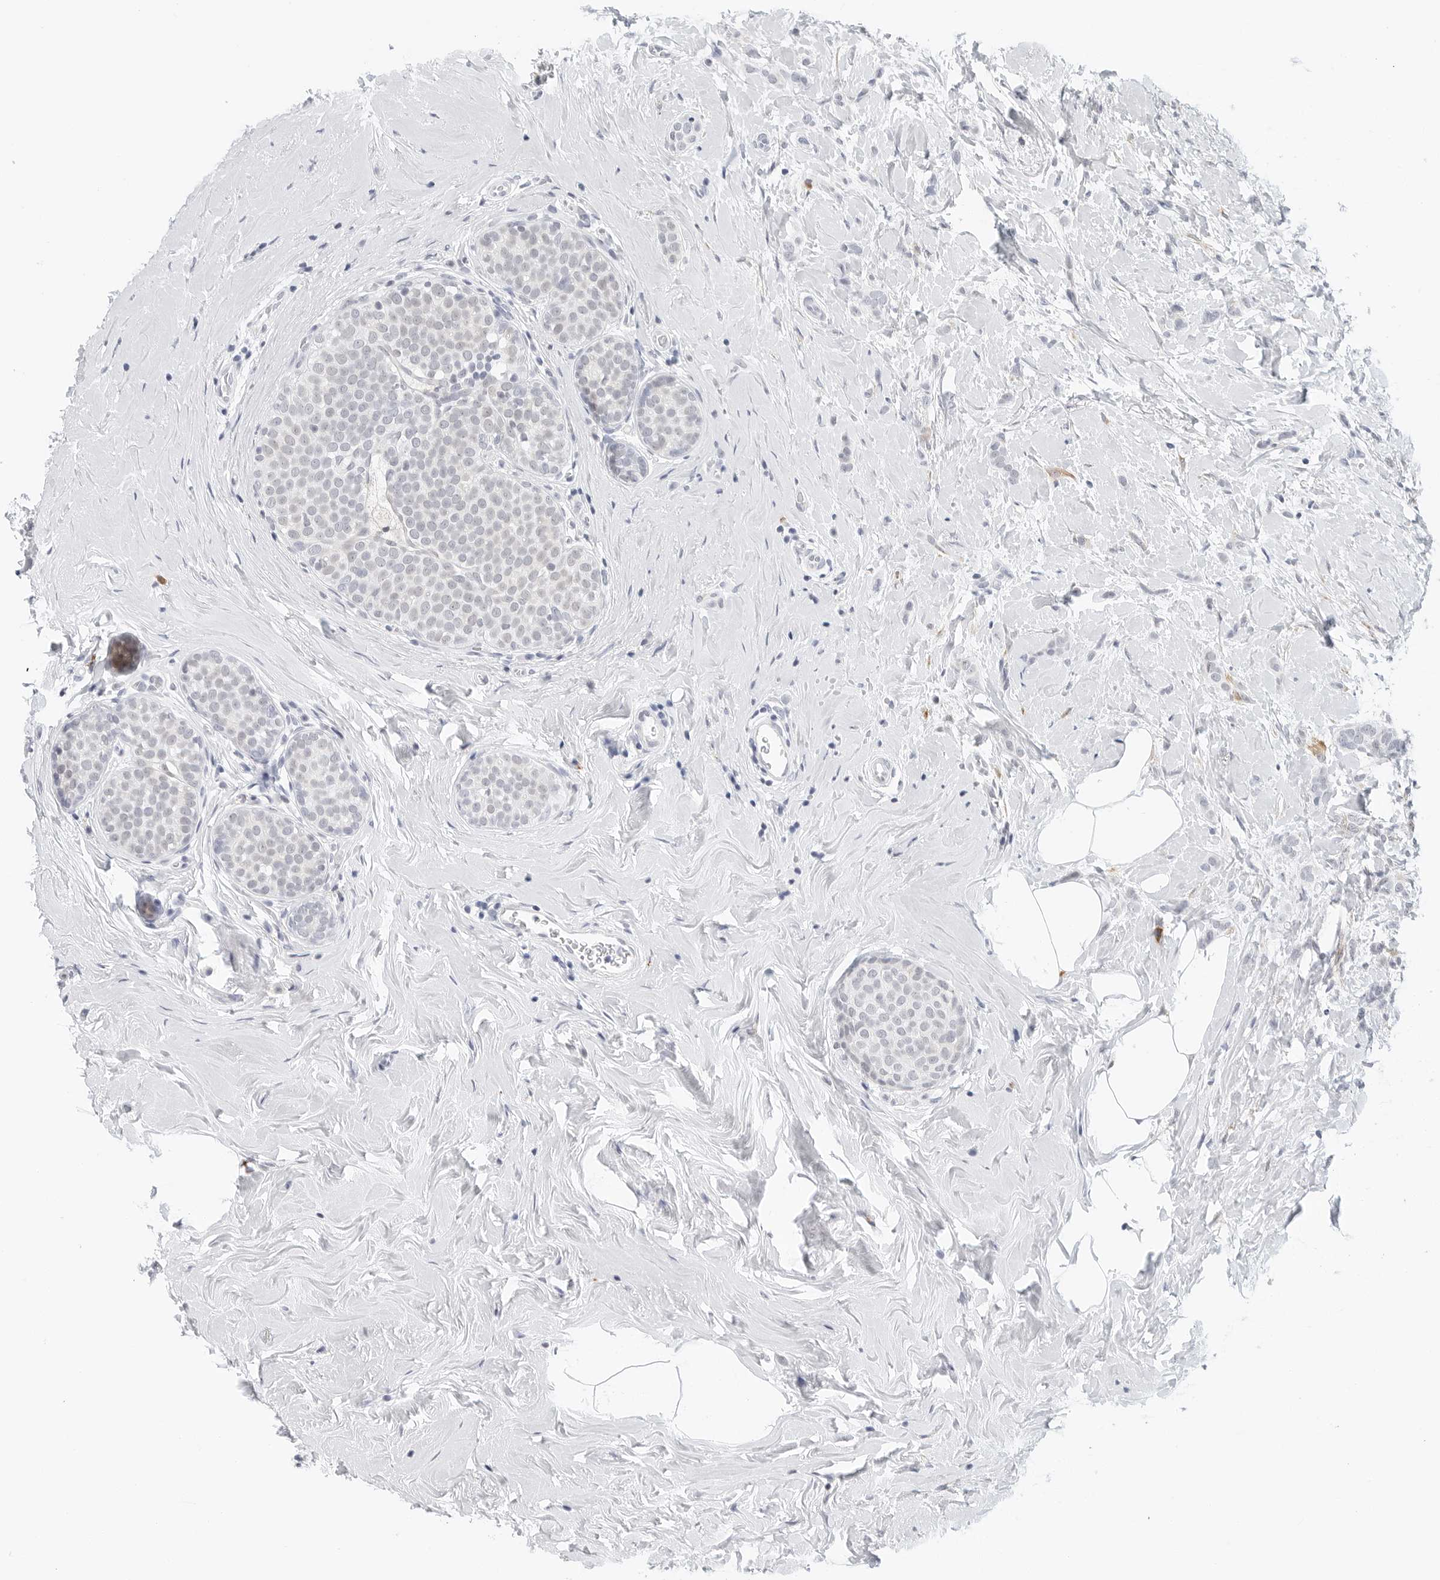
{"staining": {"intensity": "negative", "quantity": "none", "location": "none"}, "tissue": "breast cancer", "cell_type": "Tumor cells", "image_type": "cancer", "snomed": [{"axis": "morphology", "description": "Lobular carcinoma, in situ"}, {"axis": "morphology", "description": "Lobular carcinoma"}, {"axis": "topography", "description": "Breast"}], "caption": "Breast cancer (lobular carcinoma) was stained to show a protein in brown. There is no significant staining in tumor cells. (DAB IHC, high magnification).", "gene": "TSEN2", "patient": {"sex": "female", "age": 41}}